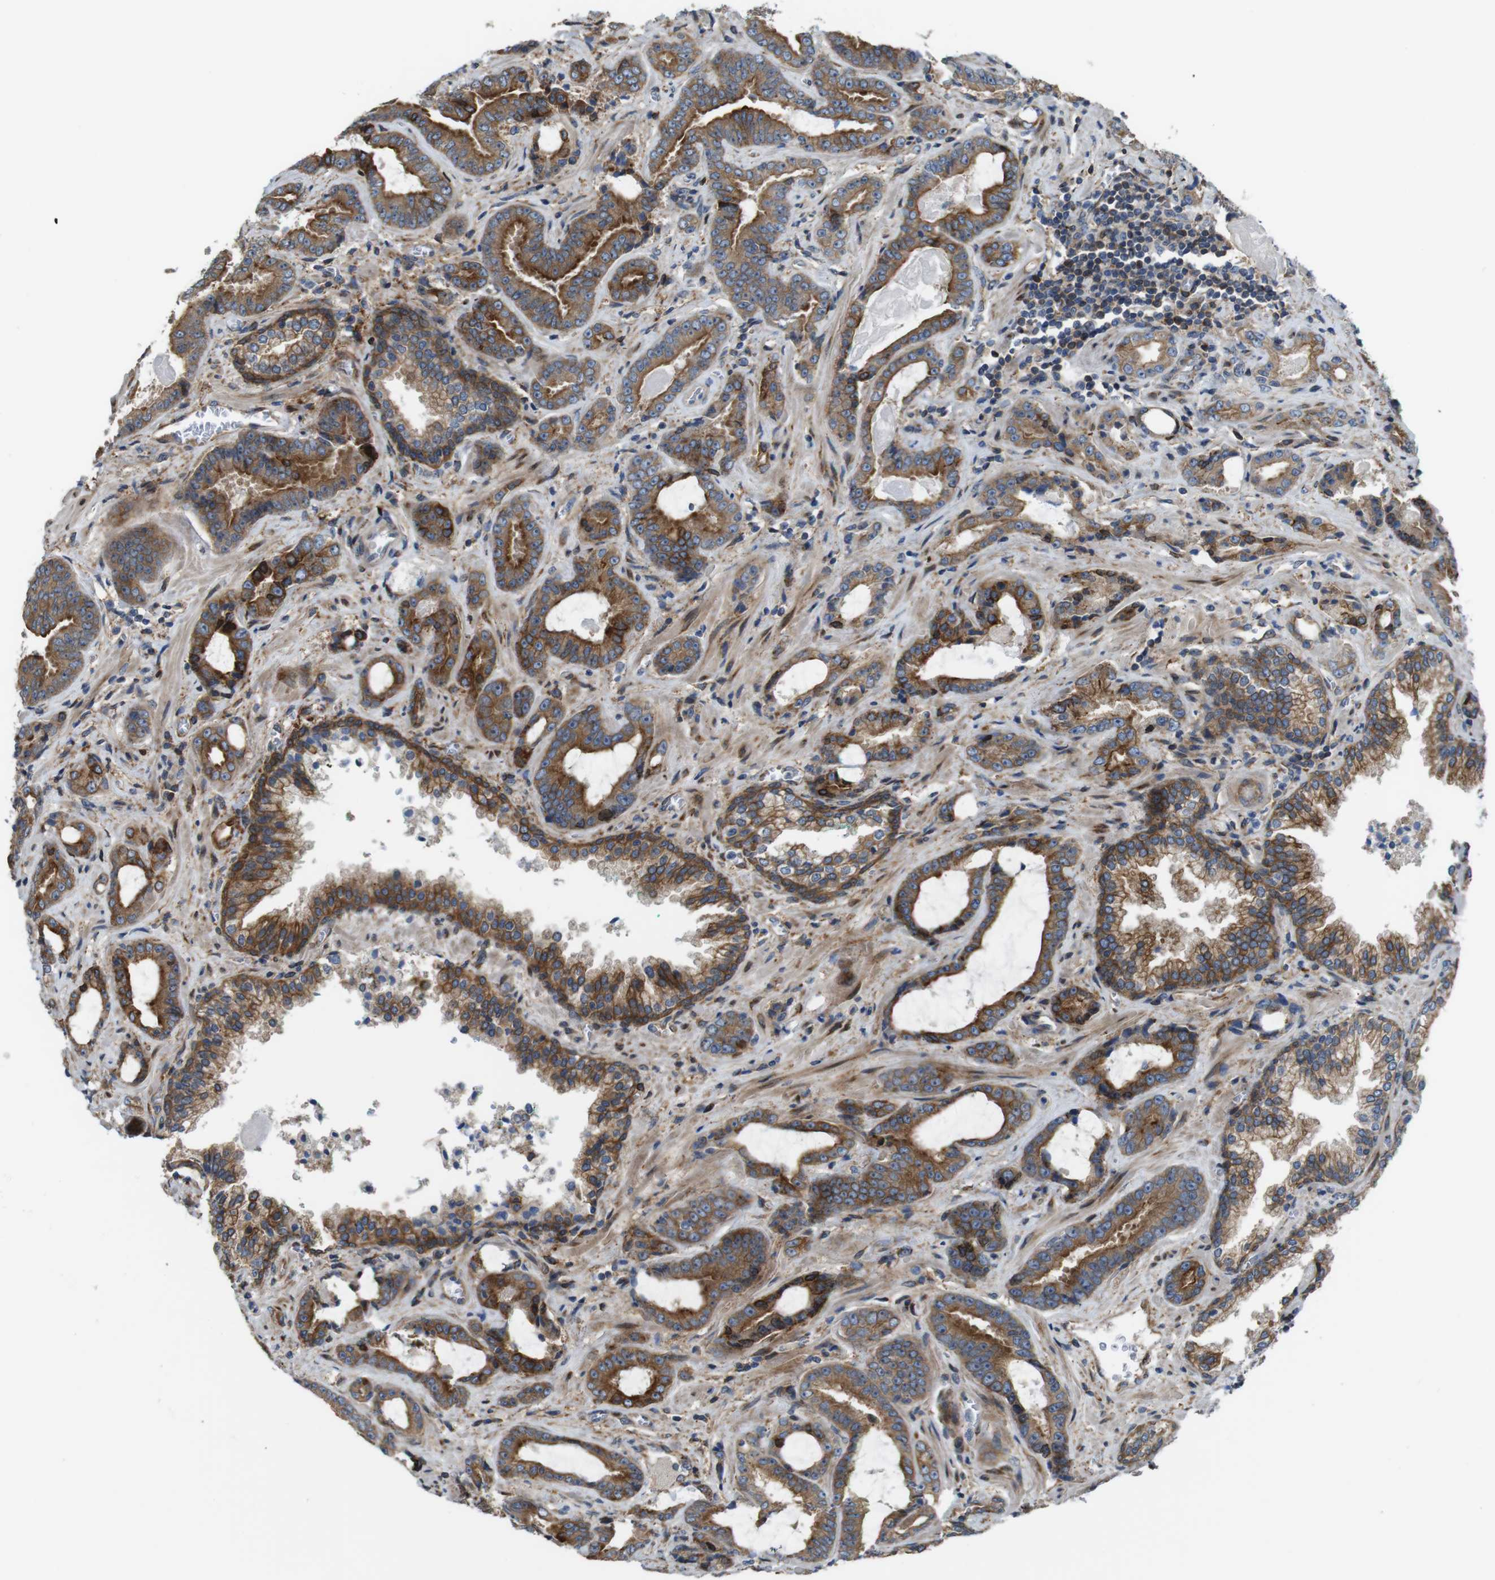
{"staining": {"intensity": "moderate", "quantity": ">75%", "location": "cytoplasmic/membranous"}, "tissue": "prostate cancer", "cell_type": "Tumor cells", "image_type": "cancer", "snomed": [{"axis": "morphology", "description": "Adenocarcinoma, Low grade"}, {"axis": "topography", "description": "Prostate"}], "caption": "A high-resolution histopathology image shows immunohistochemistry staining of prostate cancer (adenocarcinoma (low-grade)), which exhibits moderate cytoplasmic/membranous staining in approximately >75% of tumor cells. (Brightfield microscopy of DAB IHC at high magnification).", "gene": "PCOLCE2", "patient": {"sex": "male", "age": 60}}